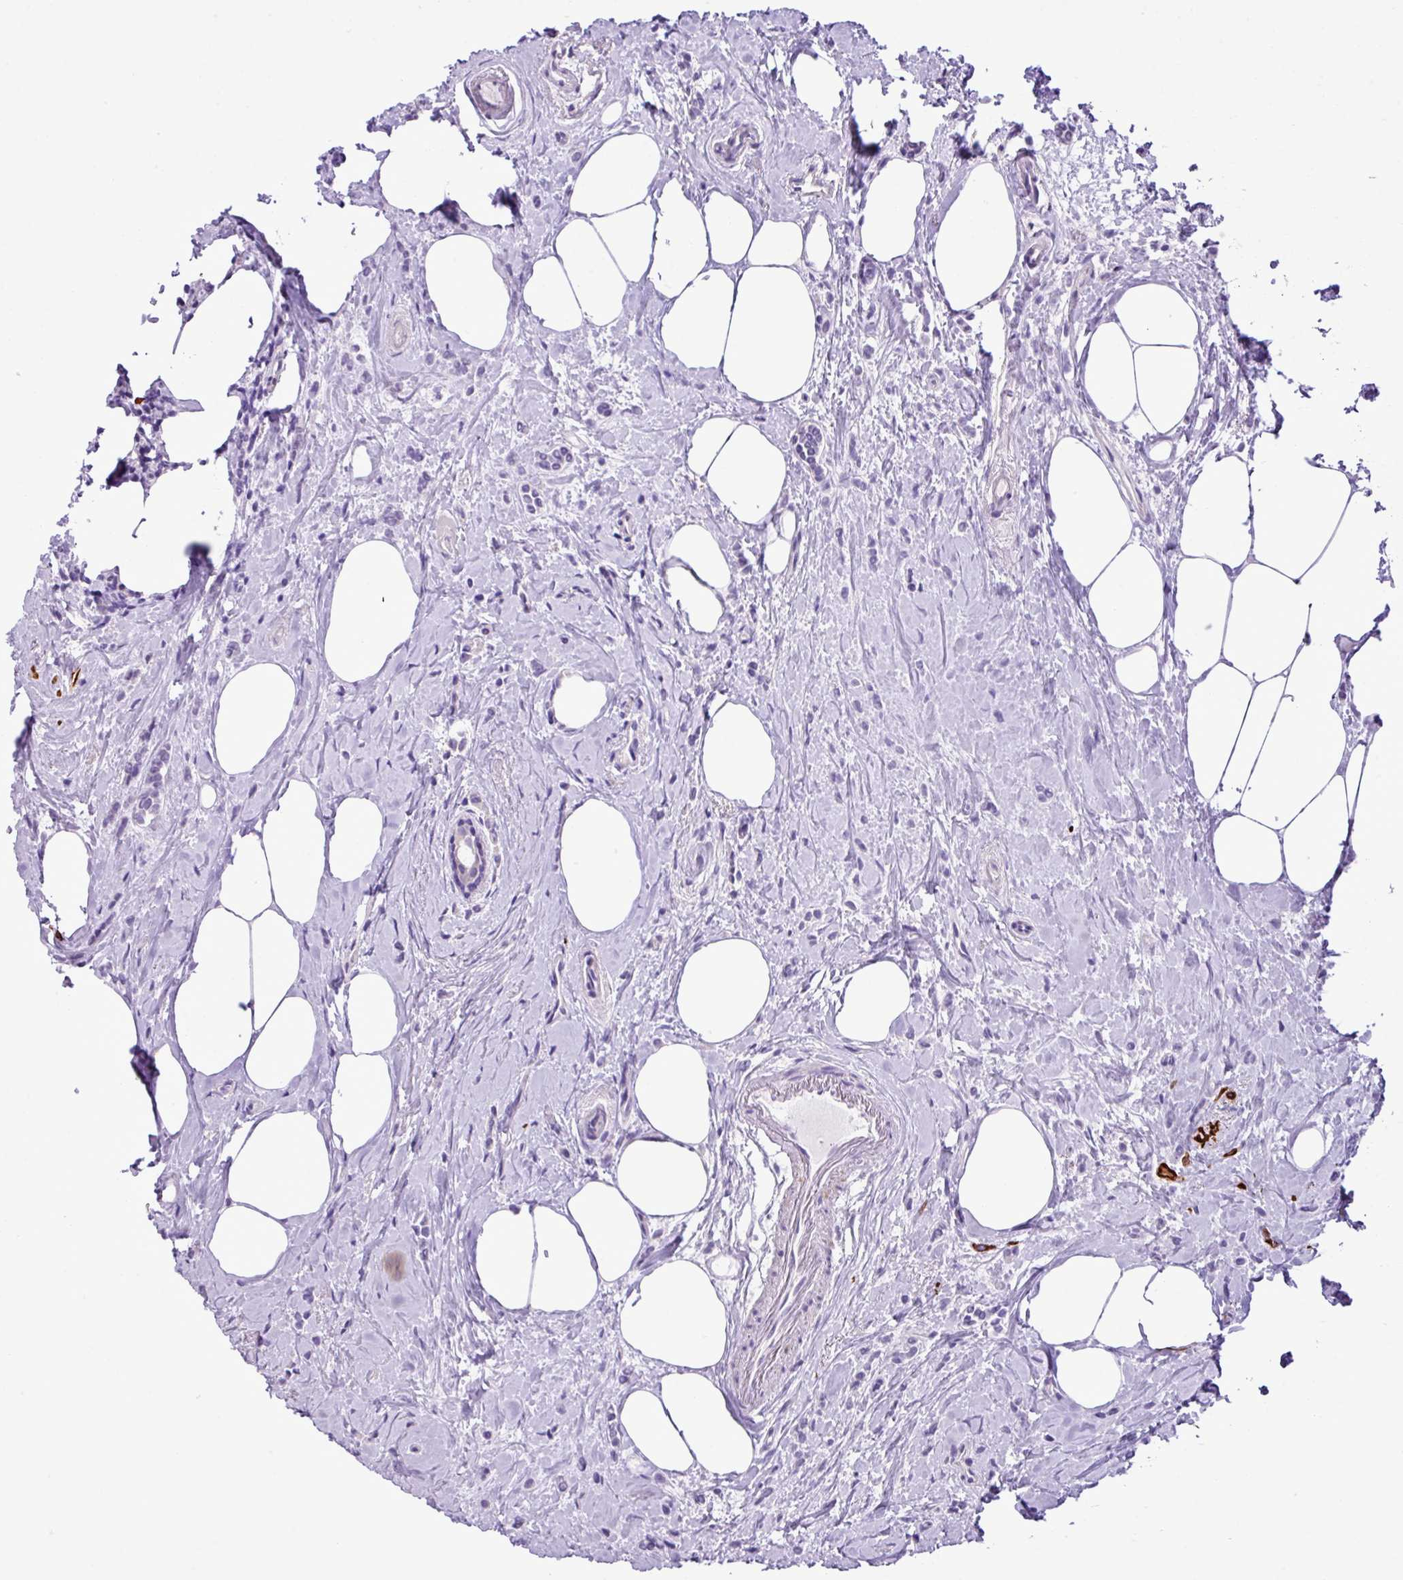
{"staining": {"intensity": "negative", "quantity": "none", "location": "none"}, "tissue": "breast cancer", "cell_type": "Tumor cells", "image_type": "cancer", "snomed": [{"axis": "morphology", "description": "Lobular carcinoma"}, {"axis": "topography", "description": "Breast"}], "caption": "IHC of breast cancer (lobular carcinoma) reveals no positivity in tumor cells. (DAB IHC, high magnification).", "gene": "ZSCAN5A", "patient": {"sex": "female", "age": 84}}